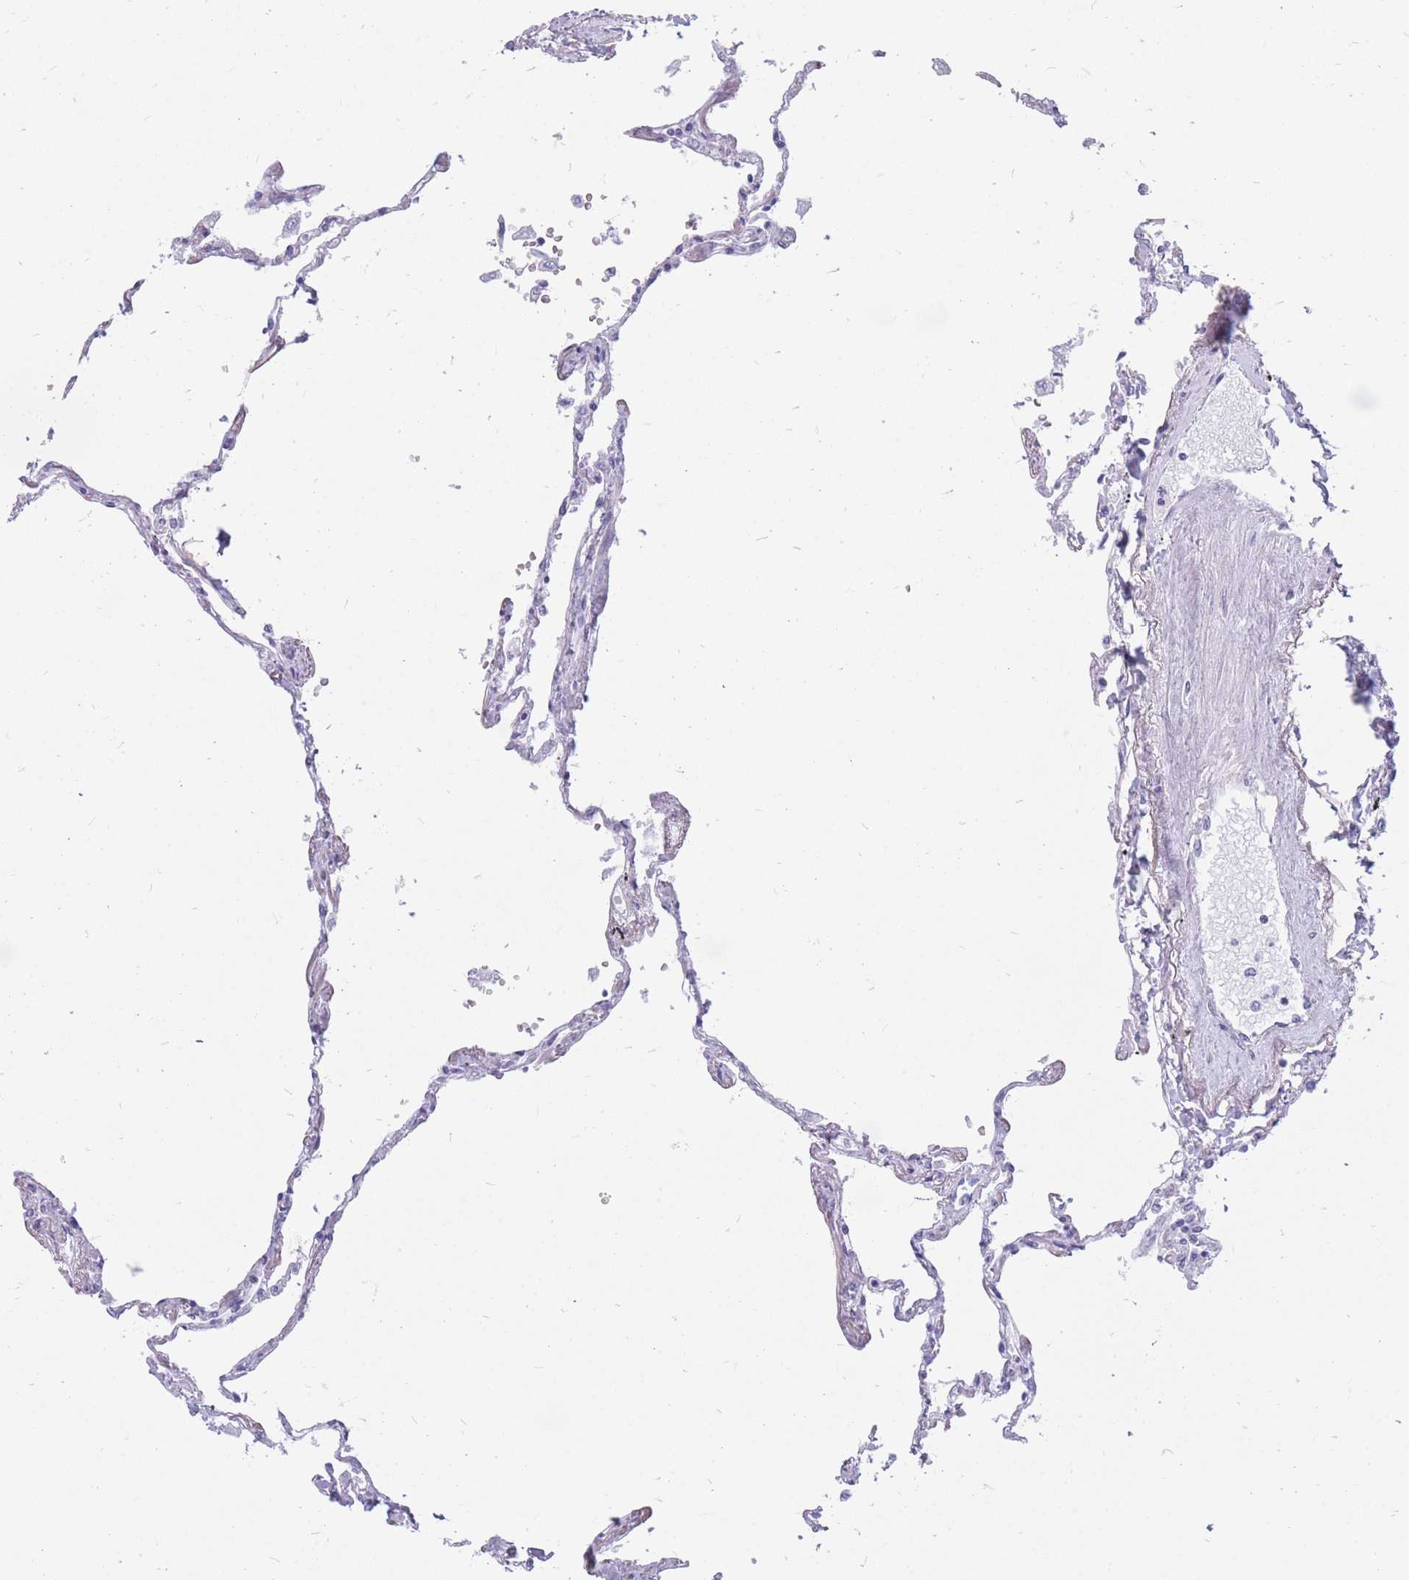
{"staining": {"intensity": "negative", "quantity": "none", "location": "none"}, "tissue": "lung", "cell_type": "Alveolar cells", "image_type": "normal", "snomed": [{"axis": "morphology", "description": "Normal tissue, NOS"}, {"axis": "topography", "description": "Lung"}], "caption": "This is an IHC histopathology image of benign lung. There is no positivity in alveolar cells.", "gene": "CYP21A2", "patient": {"sex": "female", "age": 67}}